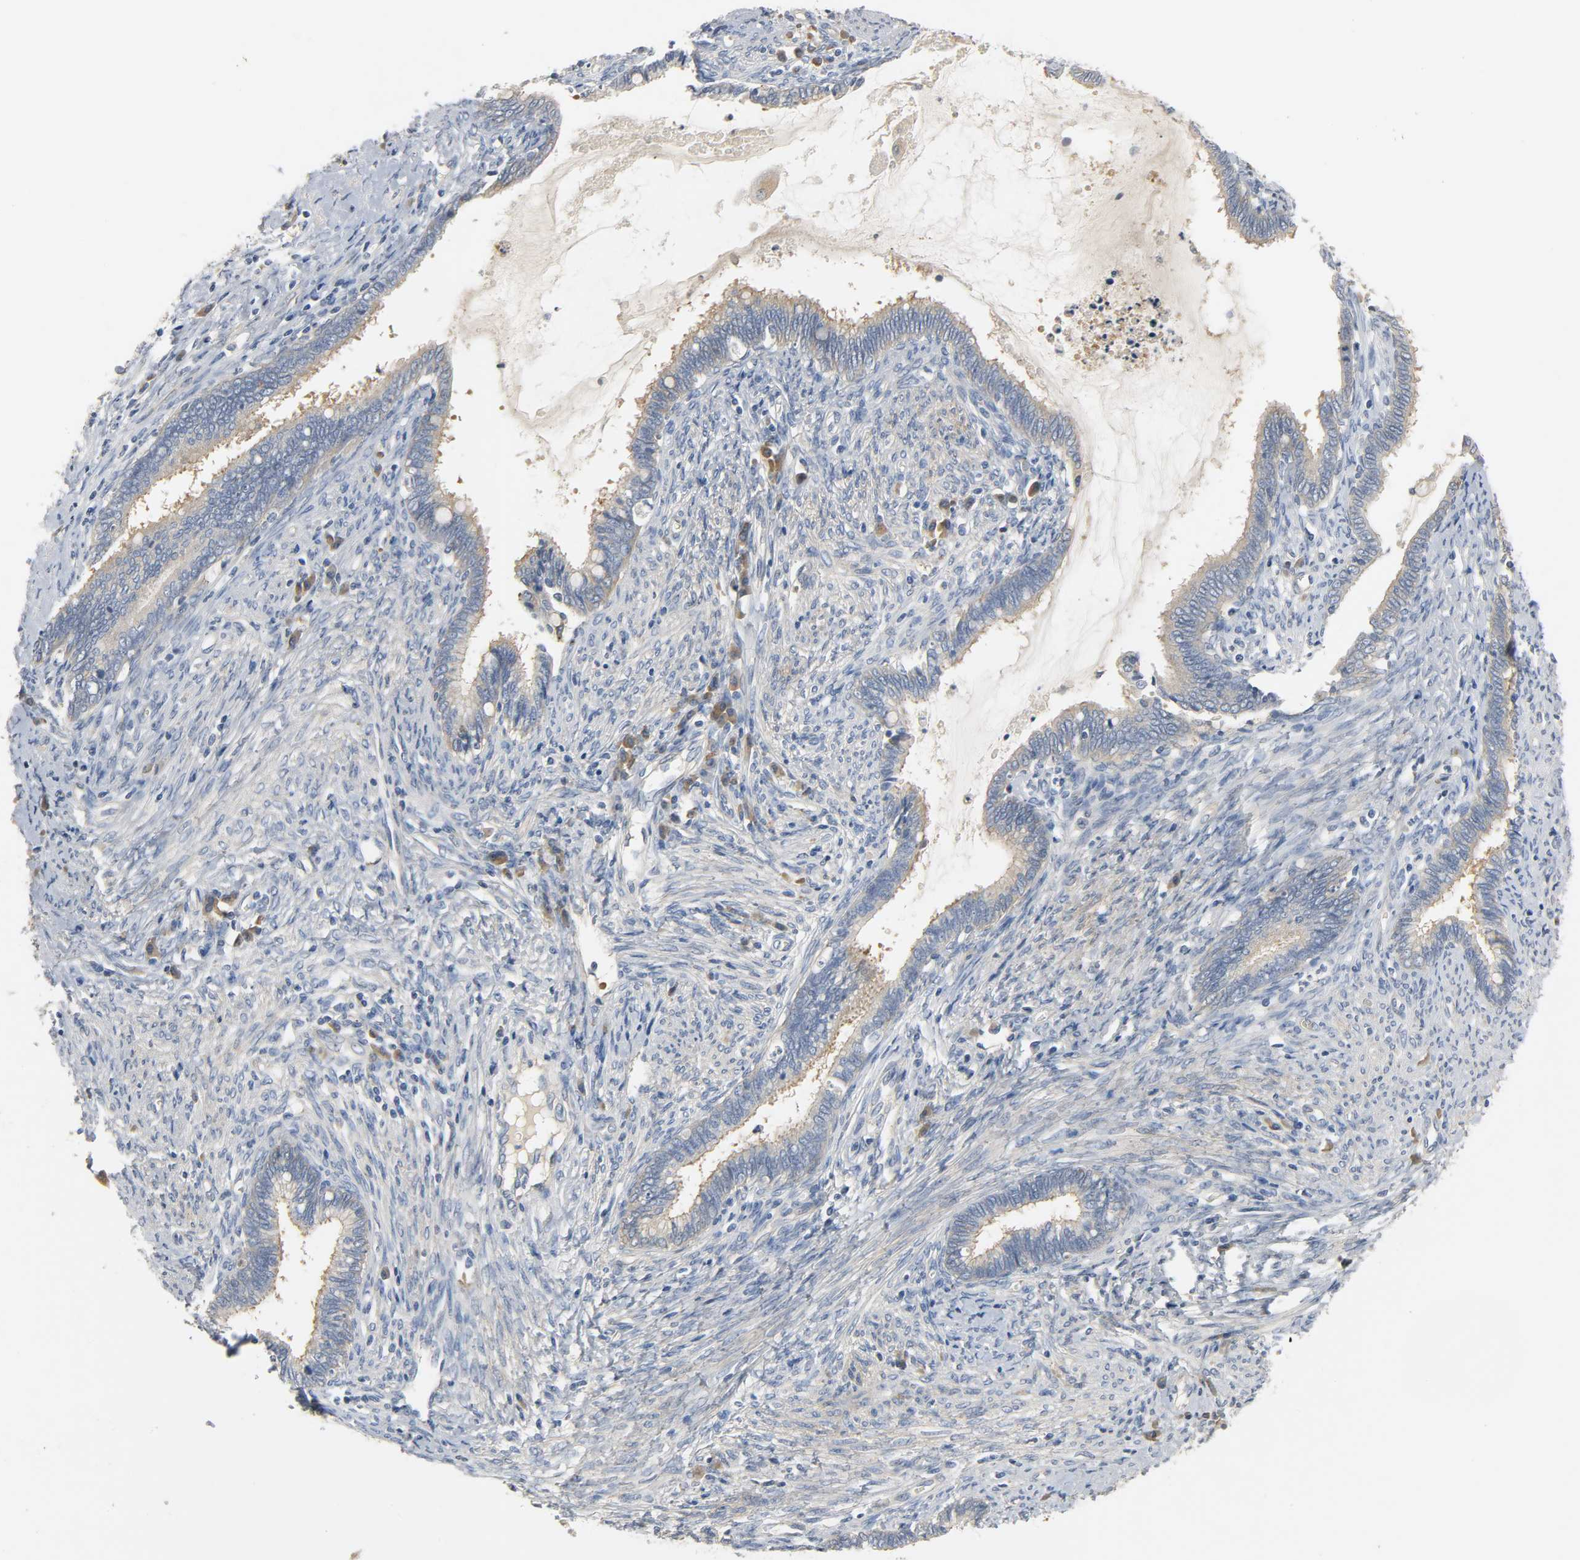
{"staining": {"intensity": "moderate", "quantity": ">75%", "location": "cytoplasmic/membranous"}, "tissue": "cervical cancer", "cell_type": "Tumor cells", "image_type": "cancer", "snomed": [{"axis": "morphology", "description": "Adenocarcinoma, NOS"}, {"axis": "topography", "description": "Cervix"}], "caption": "Brown immunohistochemical staining in human cervical cancer (adenocarcinoma) displays moderate cytoplasmic/membranous staining in about >75% of tumor cells.", "gene": "ARPC1A", "patient": {"sex": "female", "age": 44}}